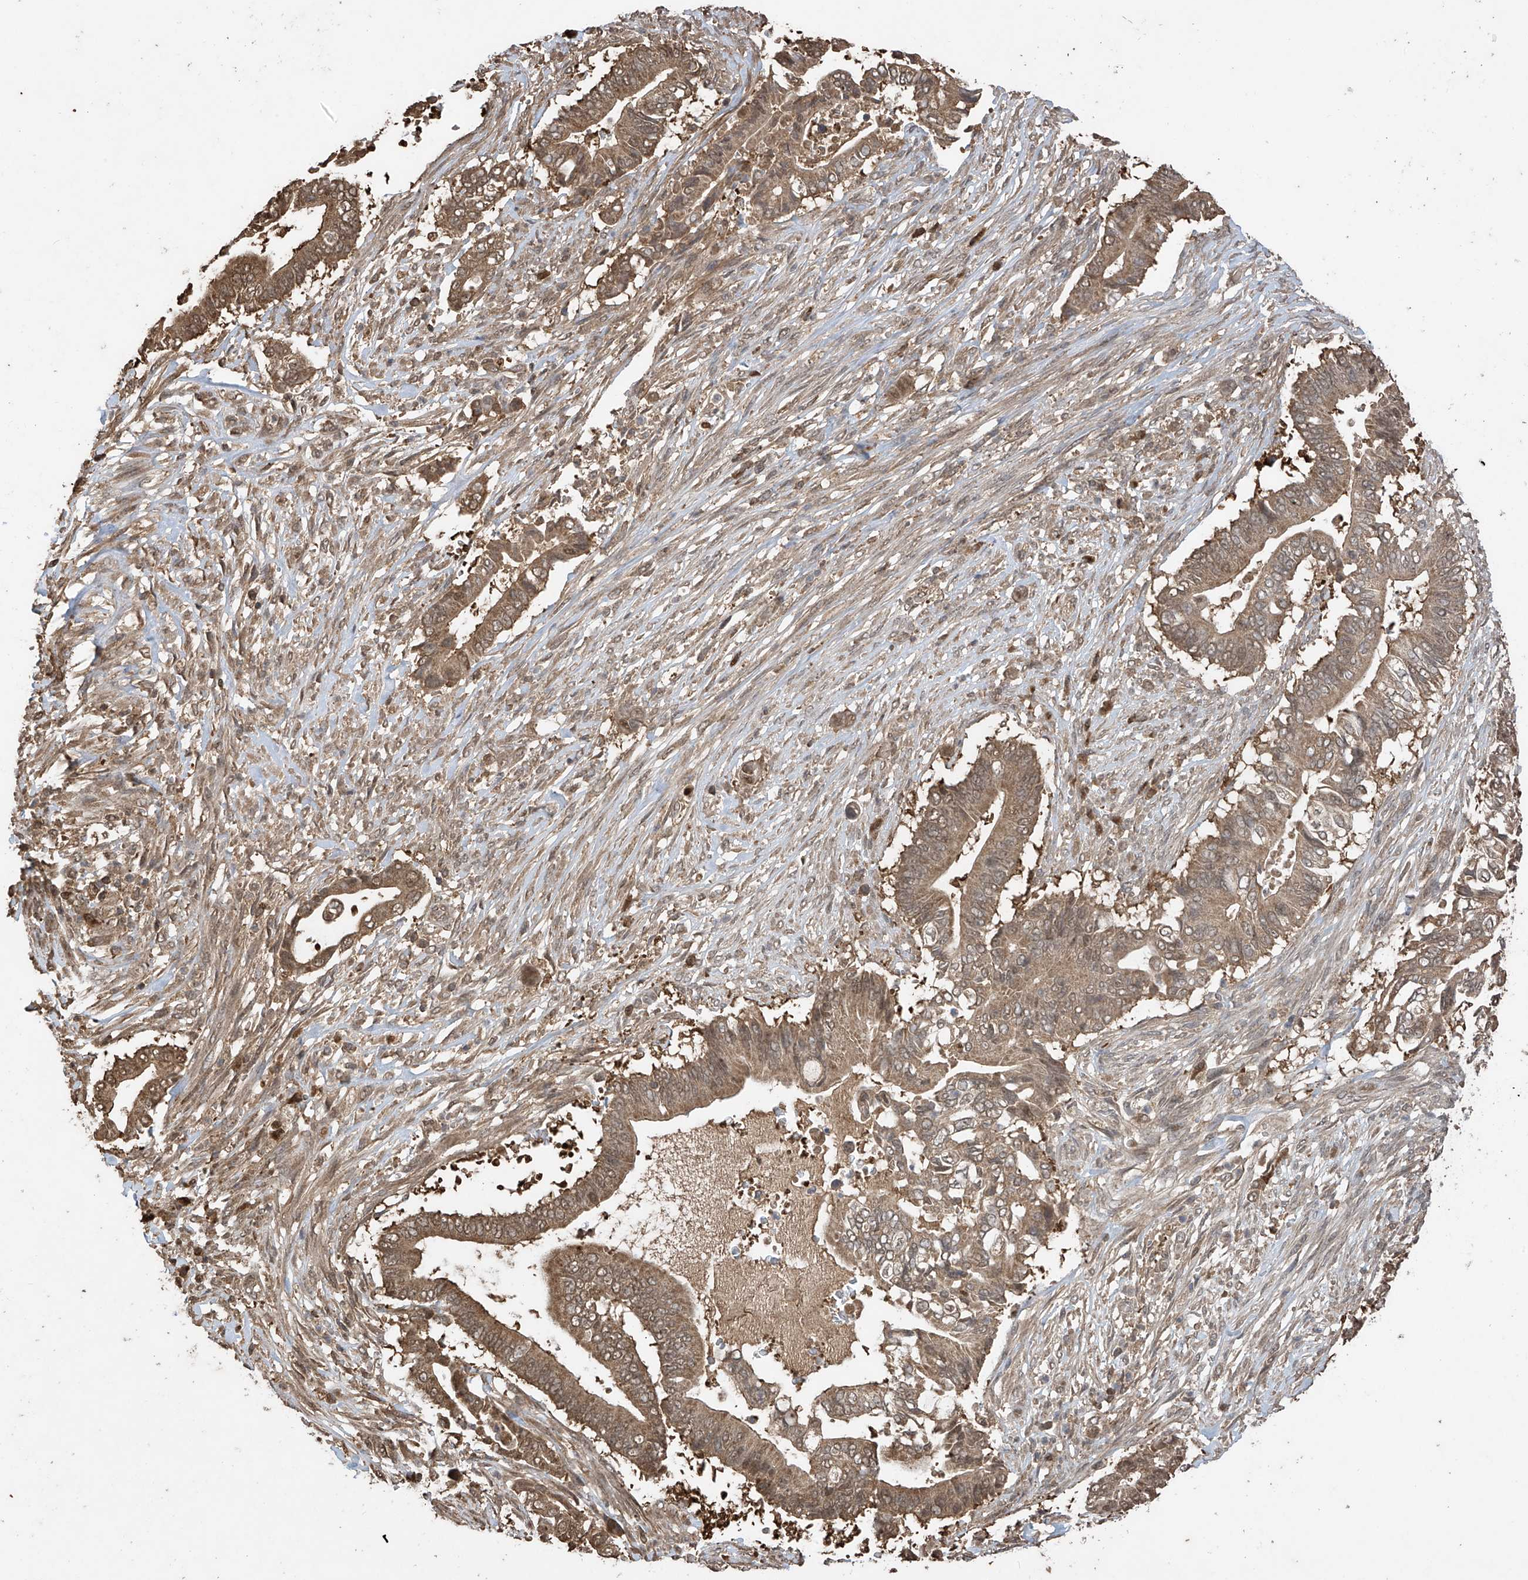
{"staining": {"intensity": "moderate", "quantity": ">75%", "location": "cytoplasmic/membranous"}, "tissue": "pancreatic cancer", "cell_type": "Tumor cells", "image_type": "cancer", "snomed": [{"axis": "morphology", "description": "Adenocarcinoma, NOS"}, {"axis": "topography", "description": "Pancreas"}], "caption": "Human pancreatic cancer stained with a brown dye reveals moderate cytoplasmic/membranous positive staining in about >75% of tumor cells.", "gene": "PNPT1", "patient": {"sex": "male", "age": 68}}